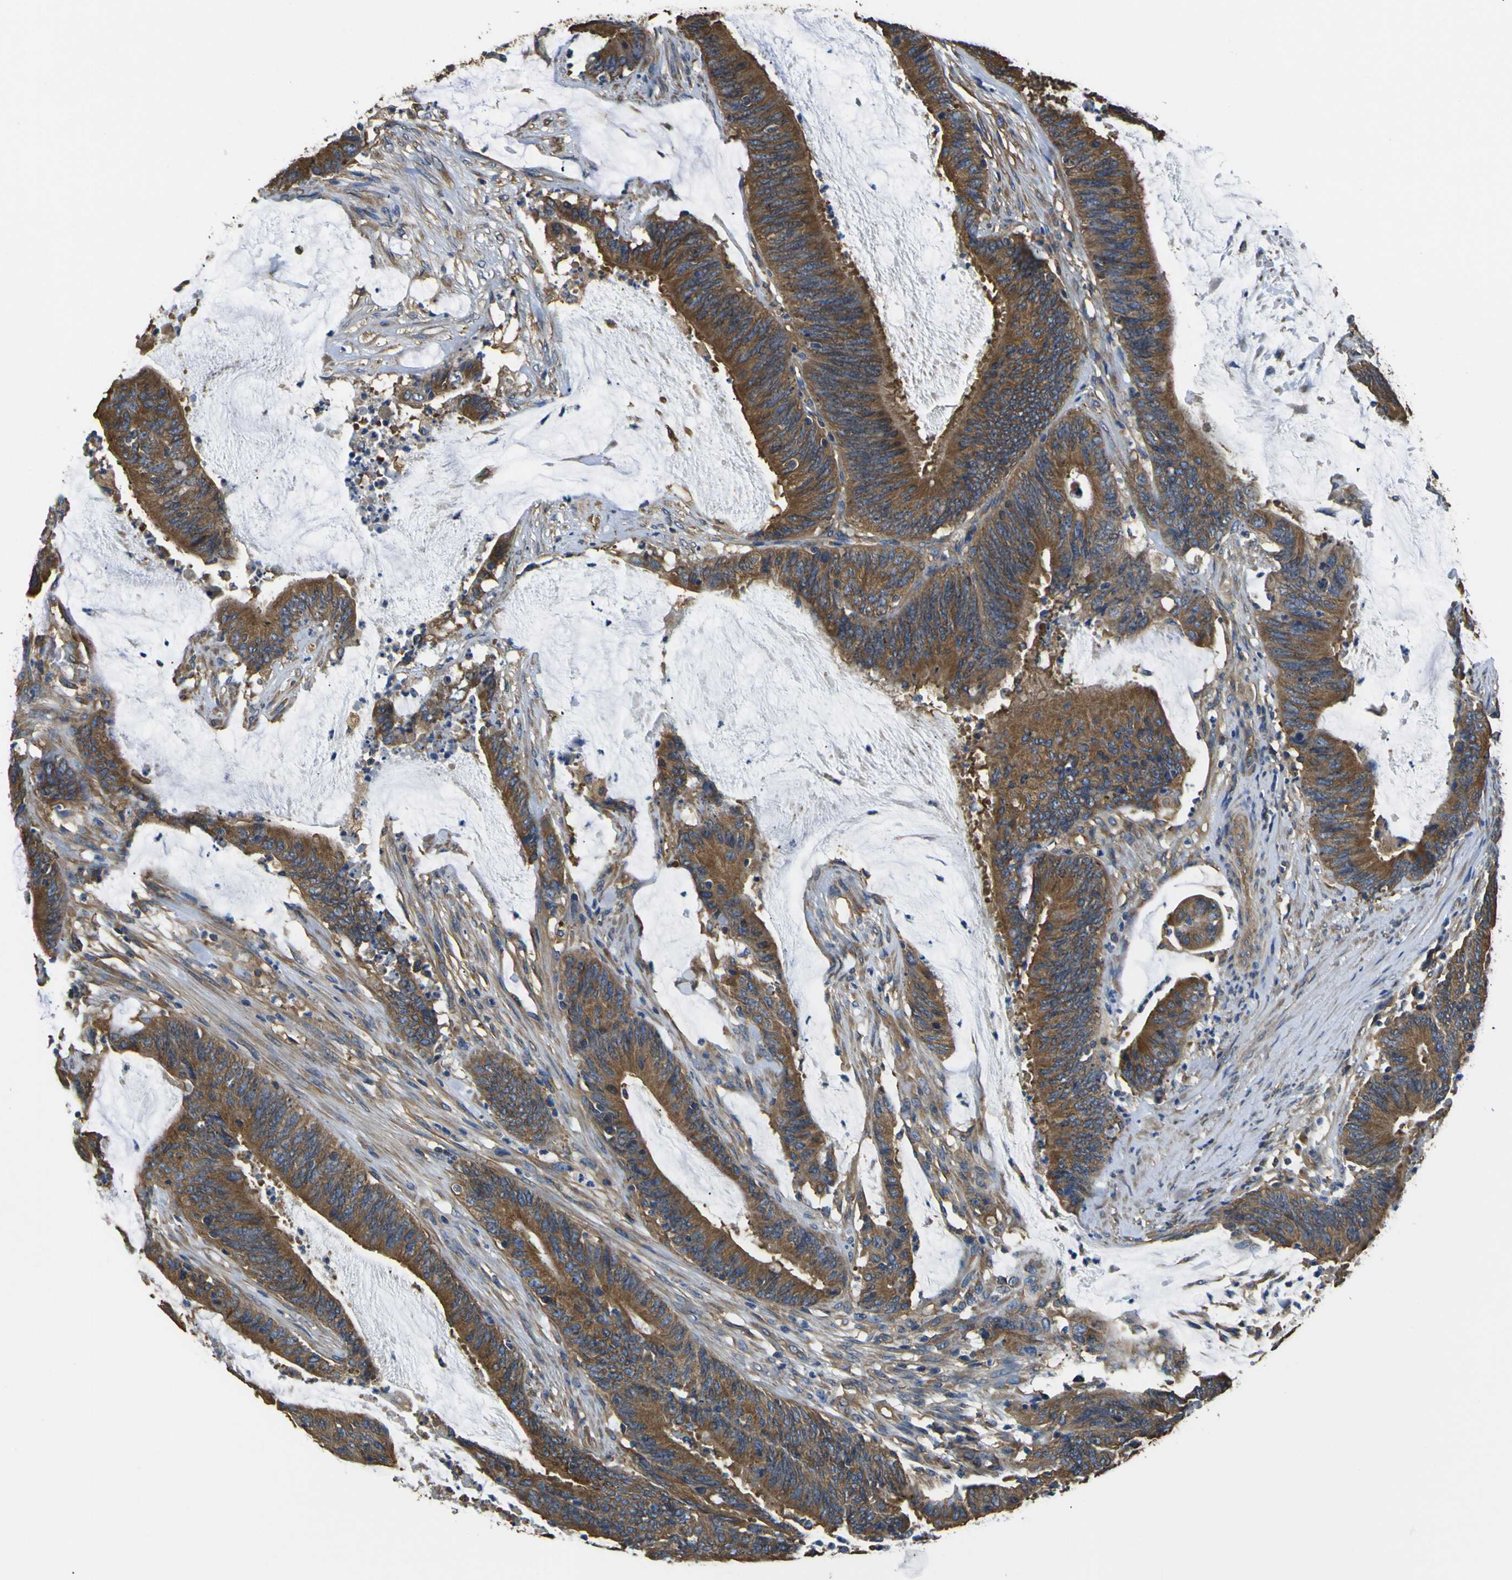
{"staining": {"intensity": "strong", "quantity": ">75%", "location": "cytoplasmic/membranous"}, "tissue": "colorectal cancer", "cell_type": "Tumor cells", "image_type": "cancer", "snomed": [{"axis": "morphology", "description": "Adenocarcinoma, NOS"}, {"axis": "topography", "description": "Rectum"}], "caption": "The histopathology image exhibits immunohistochemical staining of colorectal adenocarcinoma. There is strong cytoplasmic/membranous staining is appreciated in about >75% of tumor cells.", "gene": "TUBB", "patient": {"sex": "female", "age": 66}}